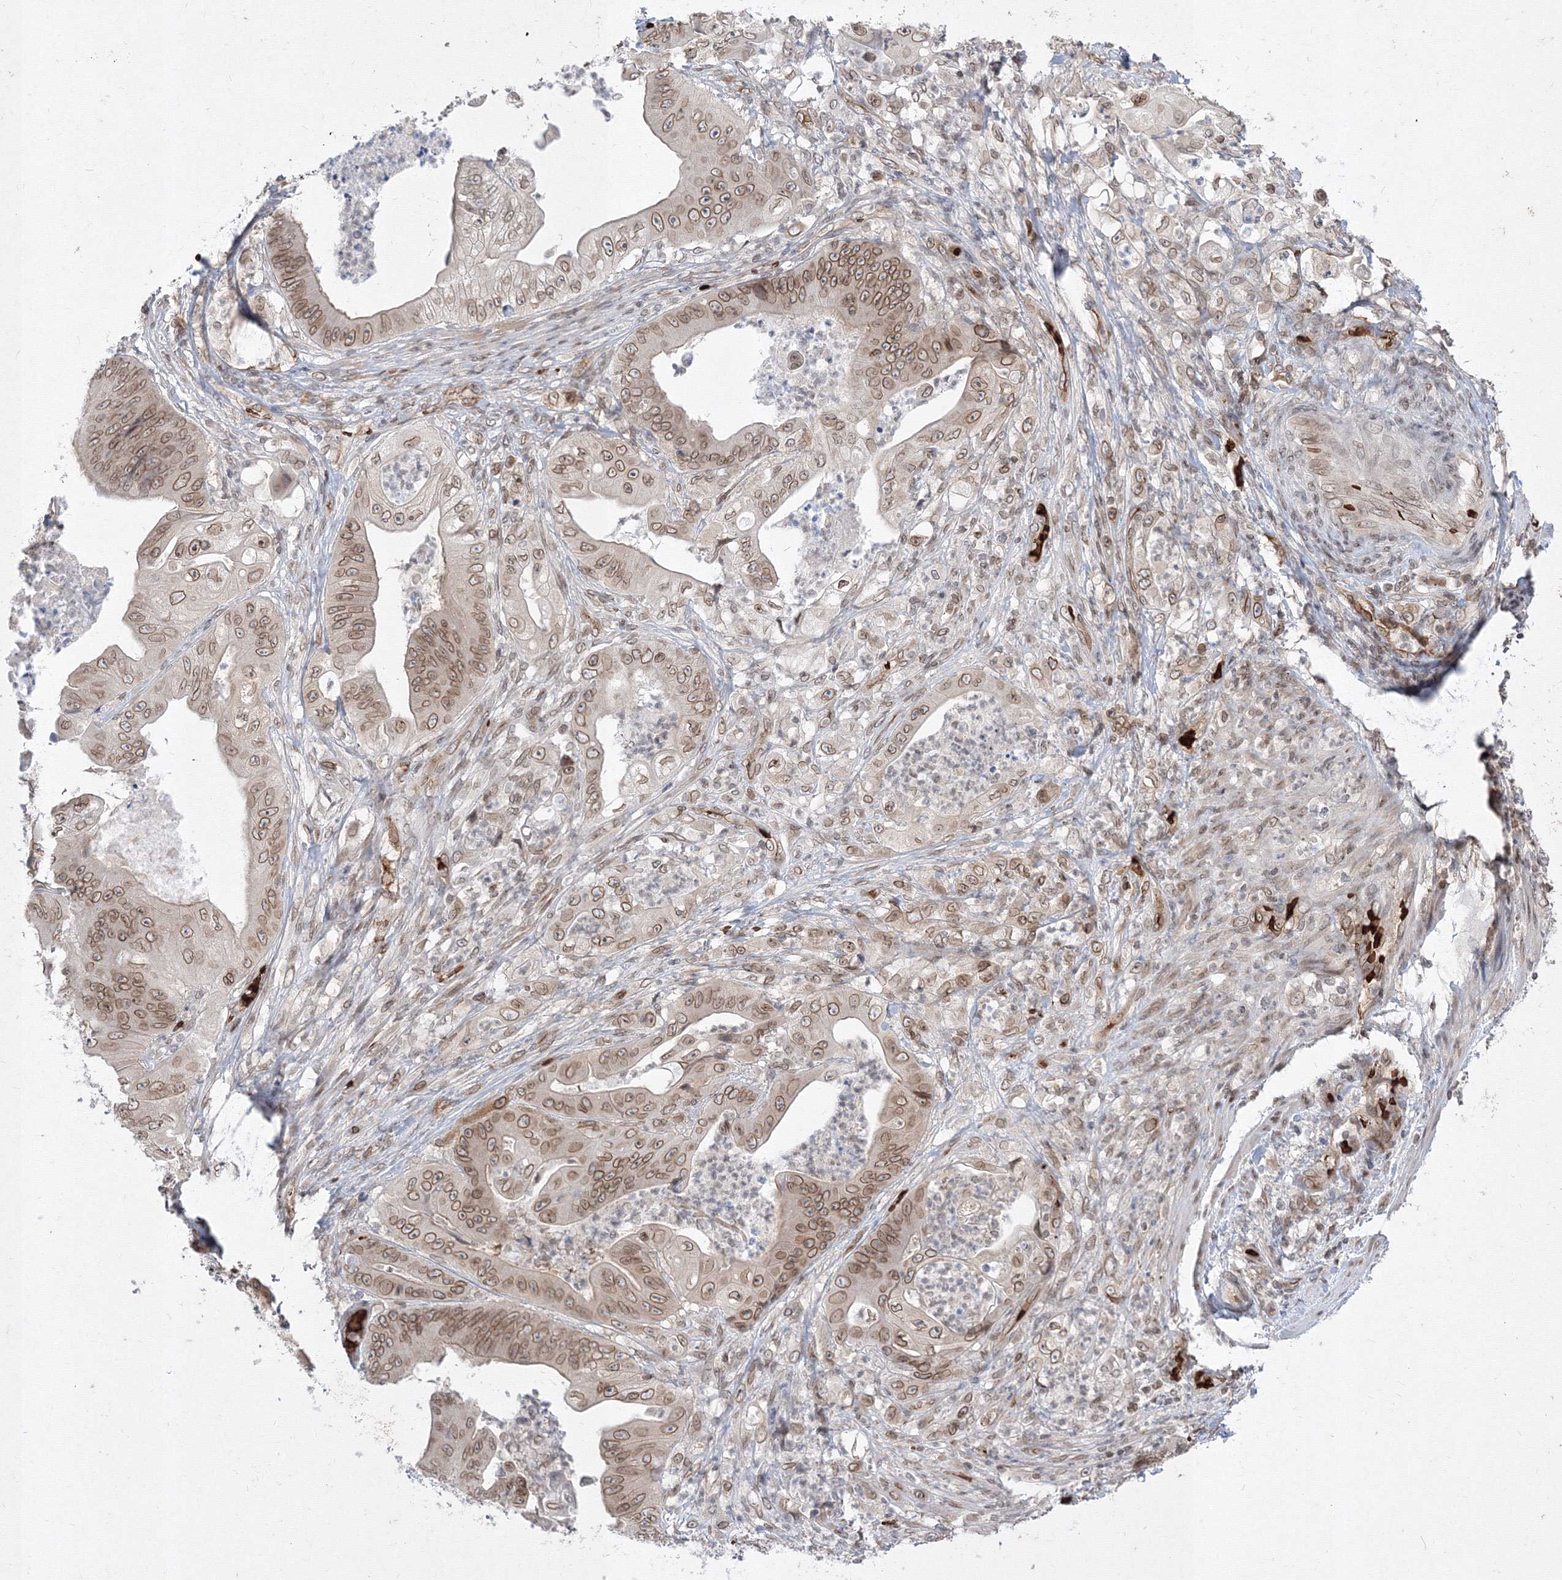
{"staining": {"intensity": "moderate", "quantity": ">75%", "location": "cytoplasmic/membranous,nuclear"}, "tissue": "stomach cancer", "cell_type": "Tumor cells", "image_type": "cancer", "snomed": [{"axis": "morphology", "description": "Adenocarcinoma, NOS"}, {"axis": "topography", "description": "Stomach"}], "caption": "A brown stain highlights moderate cytoplasmic/membranous and nuclear staining of a protein in stomach adenocarcinoma tumor cells.", "gene": "DNAJB2", "patient": {"sex": "female", "age": 73}}